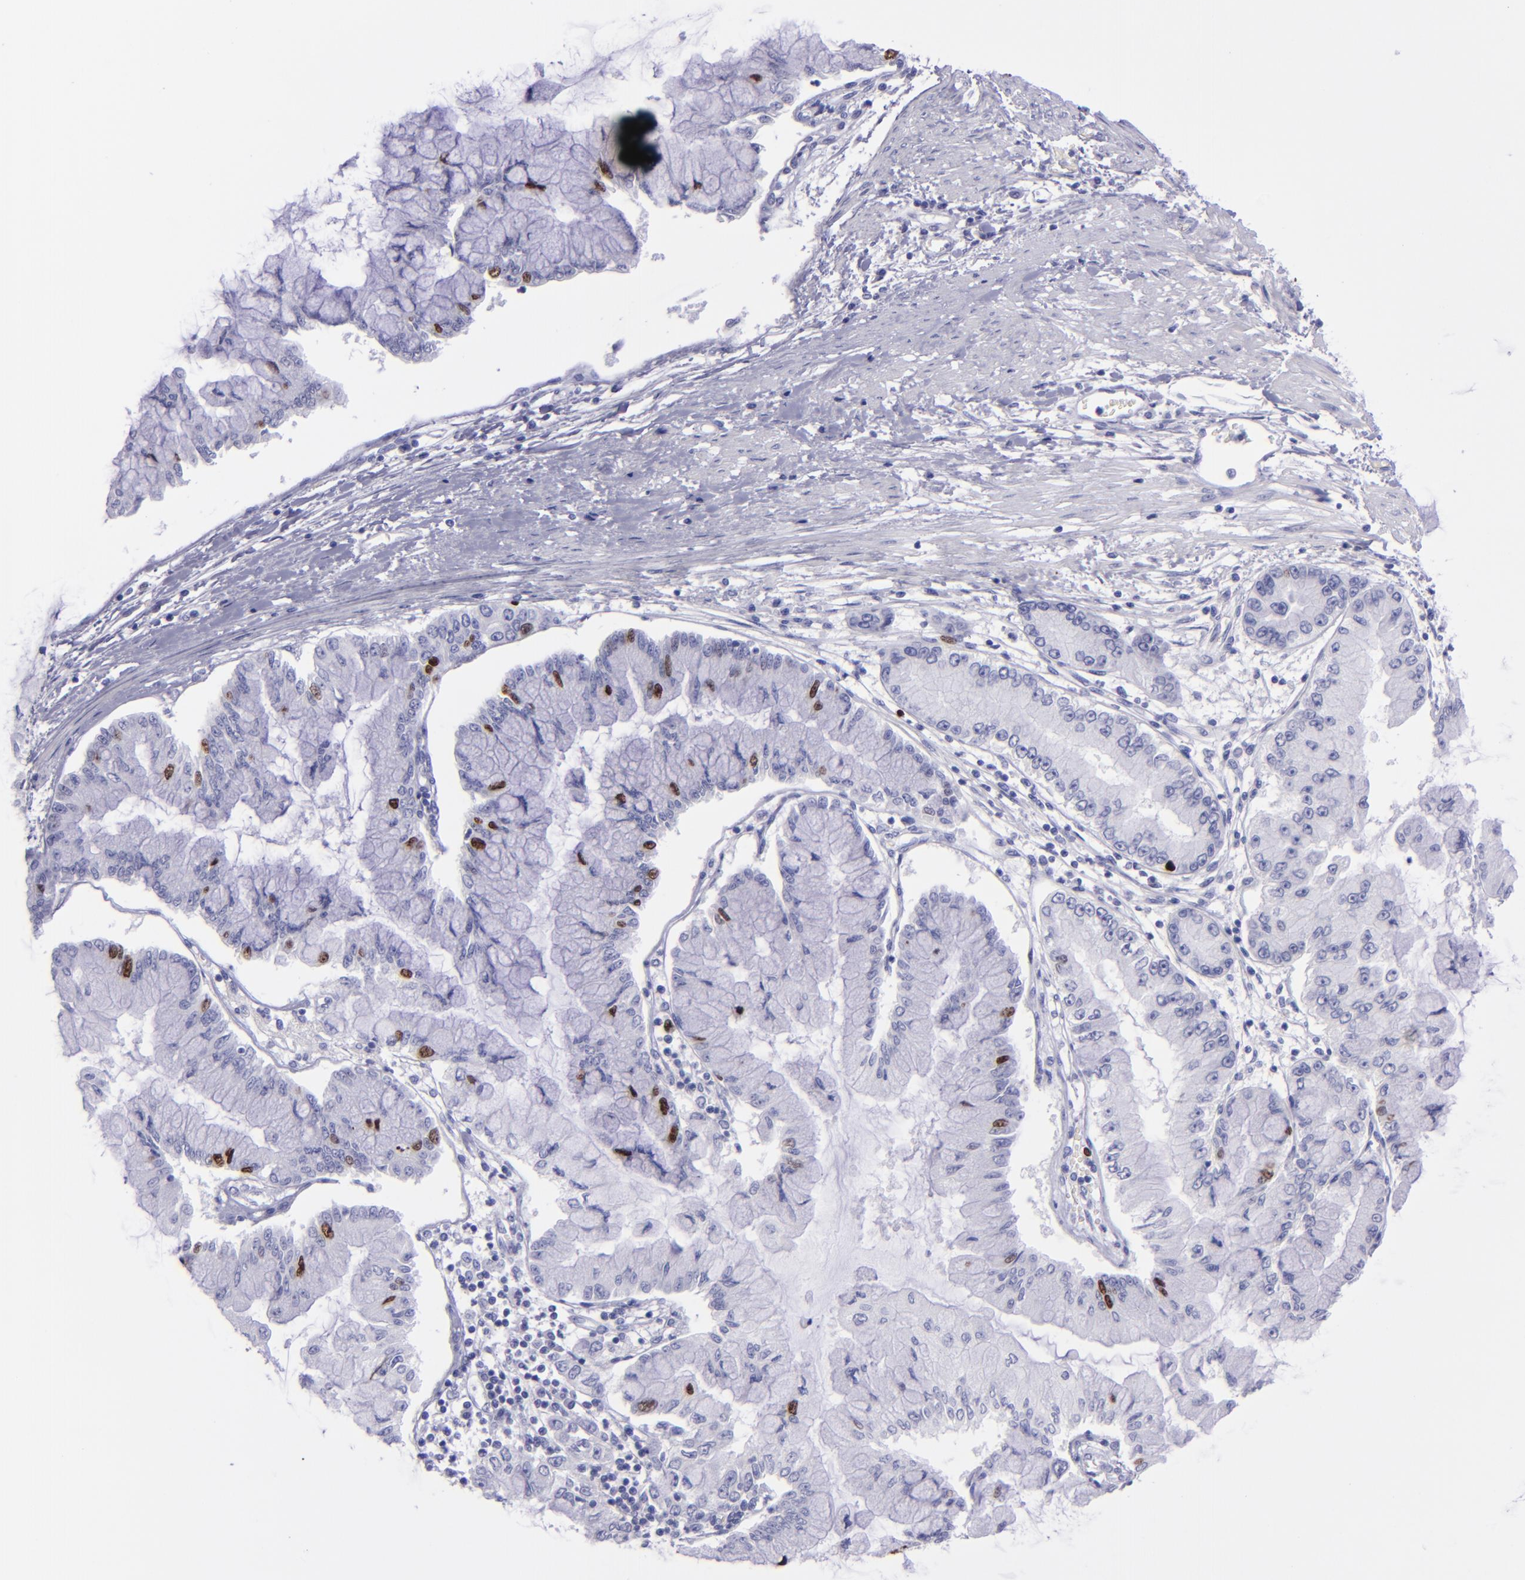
{"staining": {"intensity": "strong", "quantity": "<25%", "location": "nuclear"}, "tissue": "liver cancer", "cell_type": "Tumor cells", "image_type": "cancer", "snomed": [{"axis": "morphology", "description": "Cholangiocarcinoma"}, {"axis": "topography", "description": "Liver"}], "caption": "Immunohistochemistry staining of liver cholangiocarcinoma, which exhibits medium levels of strong nuclear positivity in approximately <25% of tumor cells indicating strong nuclear protein staining. The staining was performed using DAB (brown) for protein detection and nuclei were counterstained in hematoxylin (blue).", "gene": "TOP2A", "patient": {"sex": "female", "age": 79}}